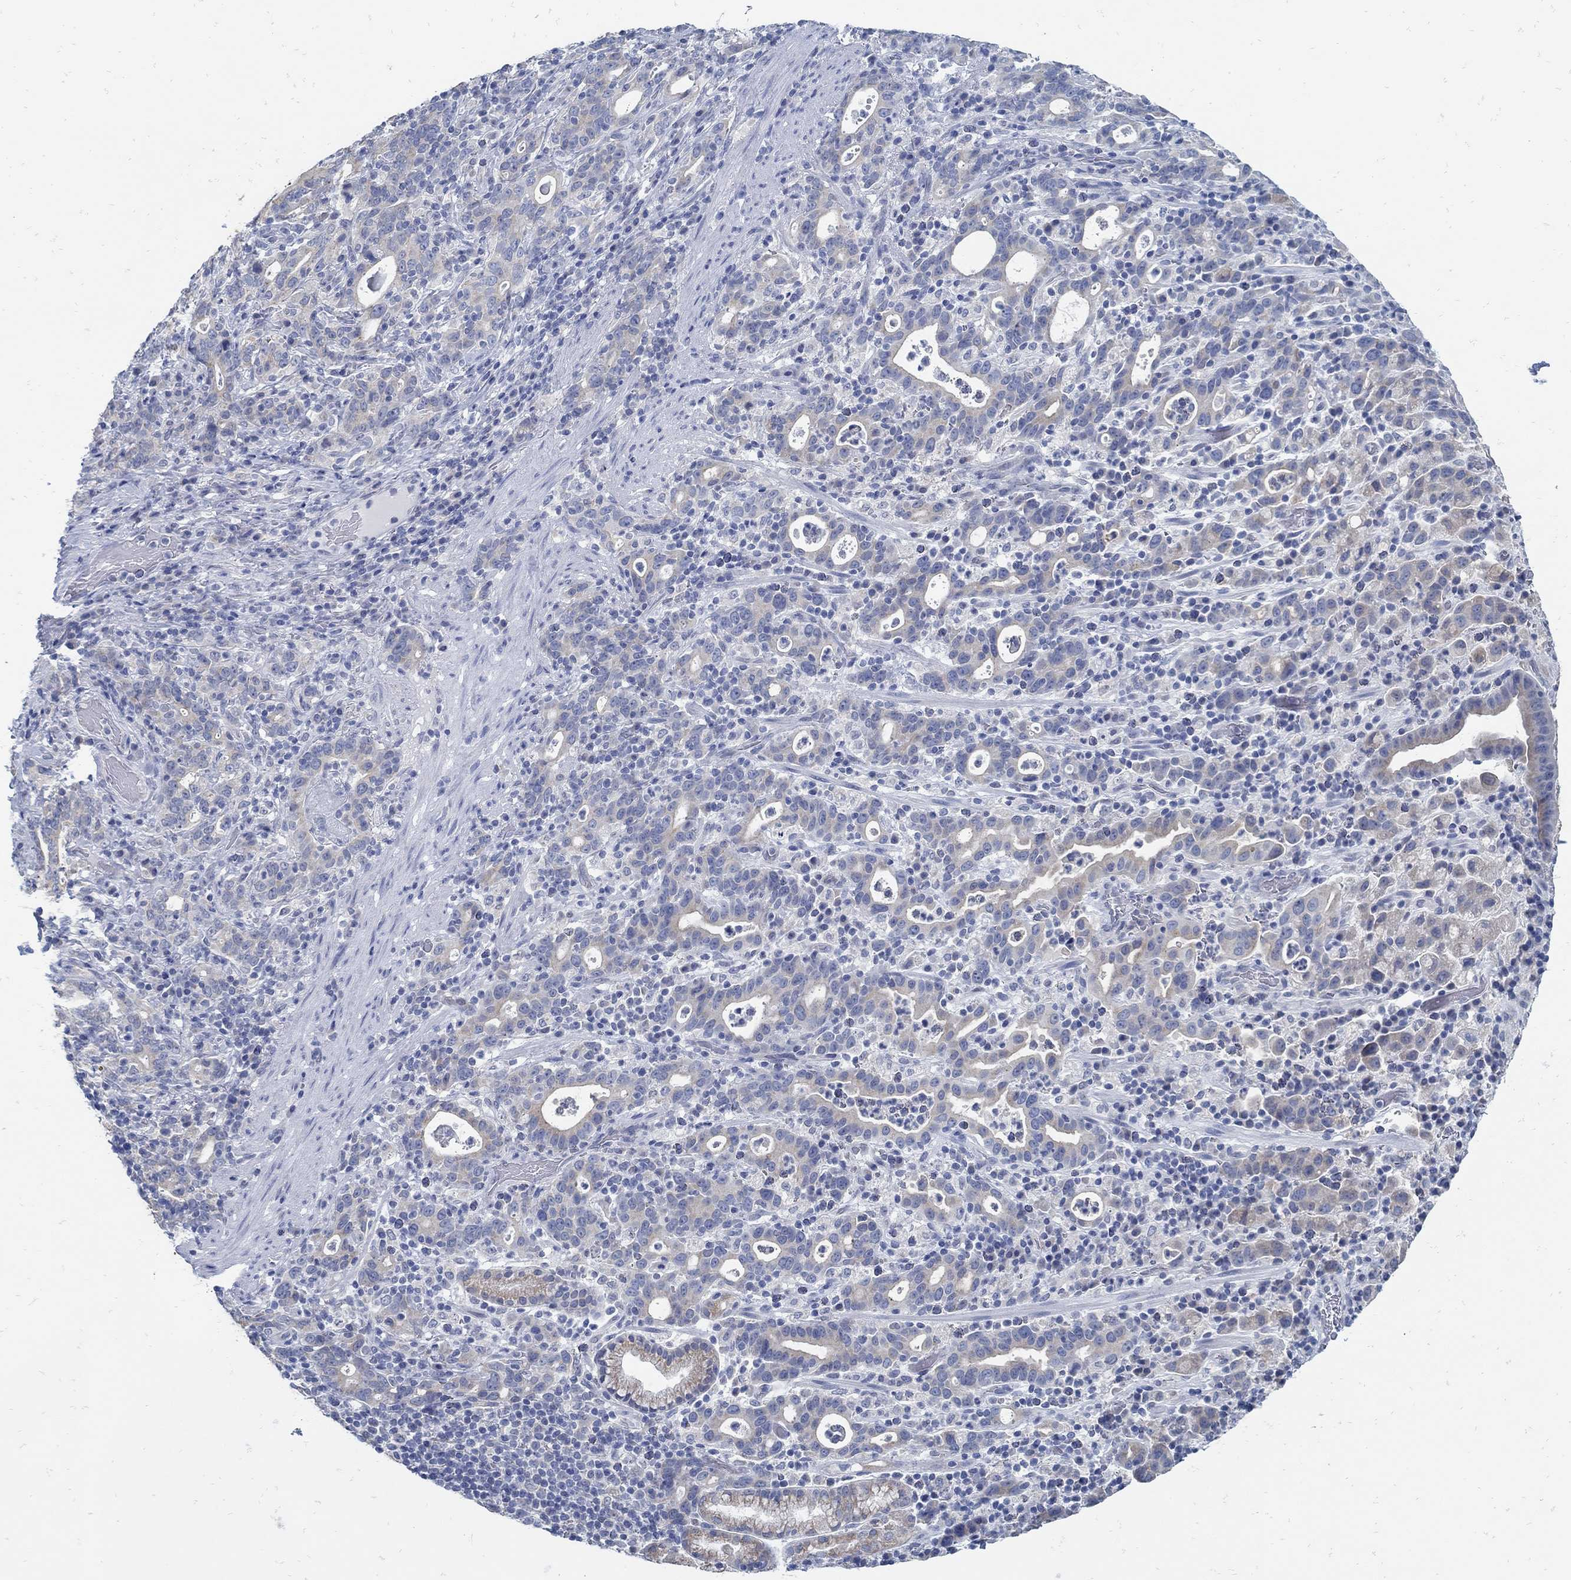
{"staining": {"intensity": "weak", "quantity": "<25%", "location": "cytoplasmic/membranous"}, "tissue": "stomach cancer", "cell_type": "Tumor cells", "image_type": "cancer", "snomed": [{"axis": "morphology", "description": "Adenocarcinoma, NOS"}, {"axis": "topography", "description": "Stomach"}], "caption": "Protein analysis of stomach cancer demonstrates no significant expression in tumor cells.", "gene": "ZFAND4", "patient": {"sex": "male", "age": 79}}